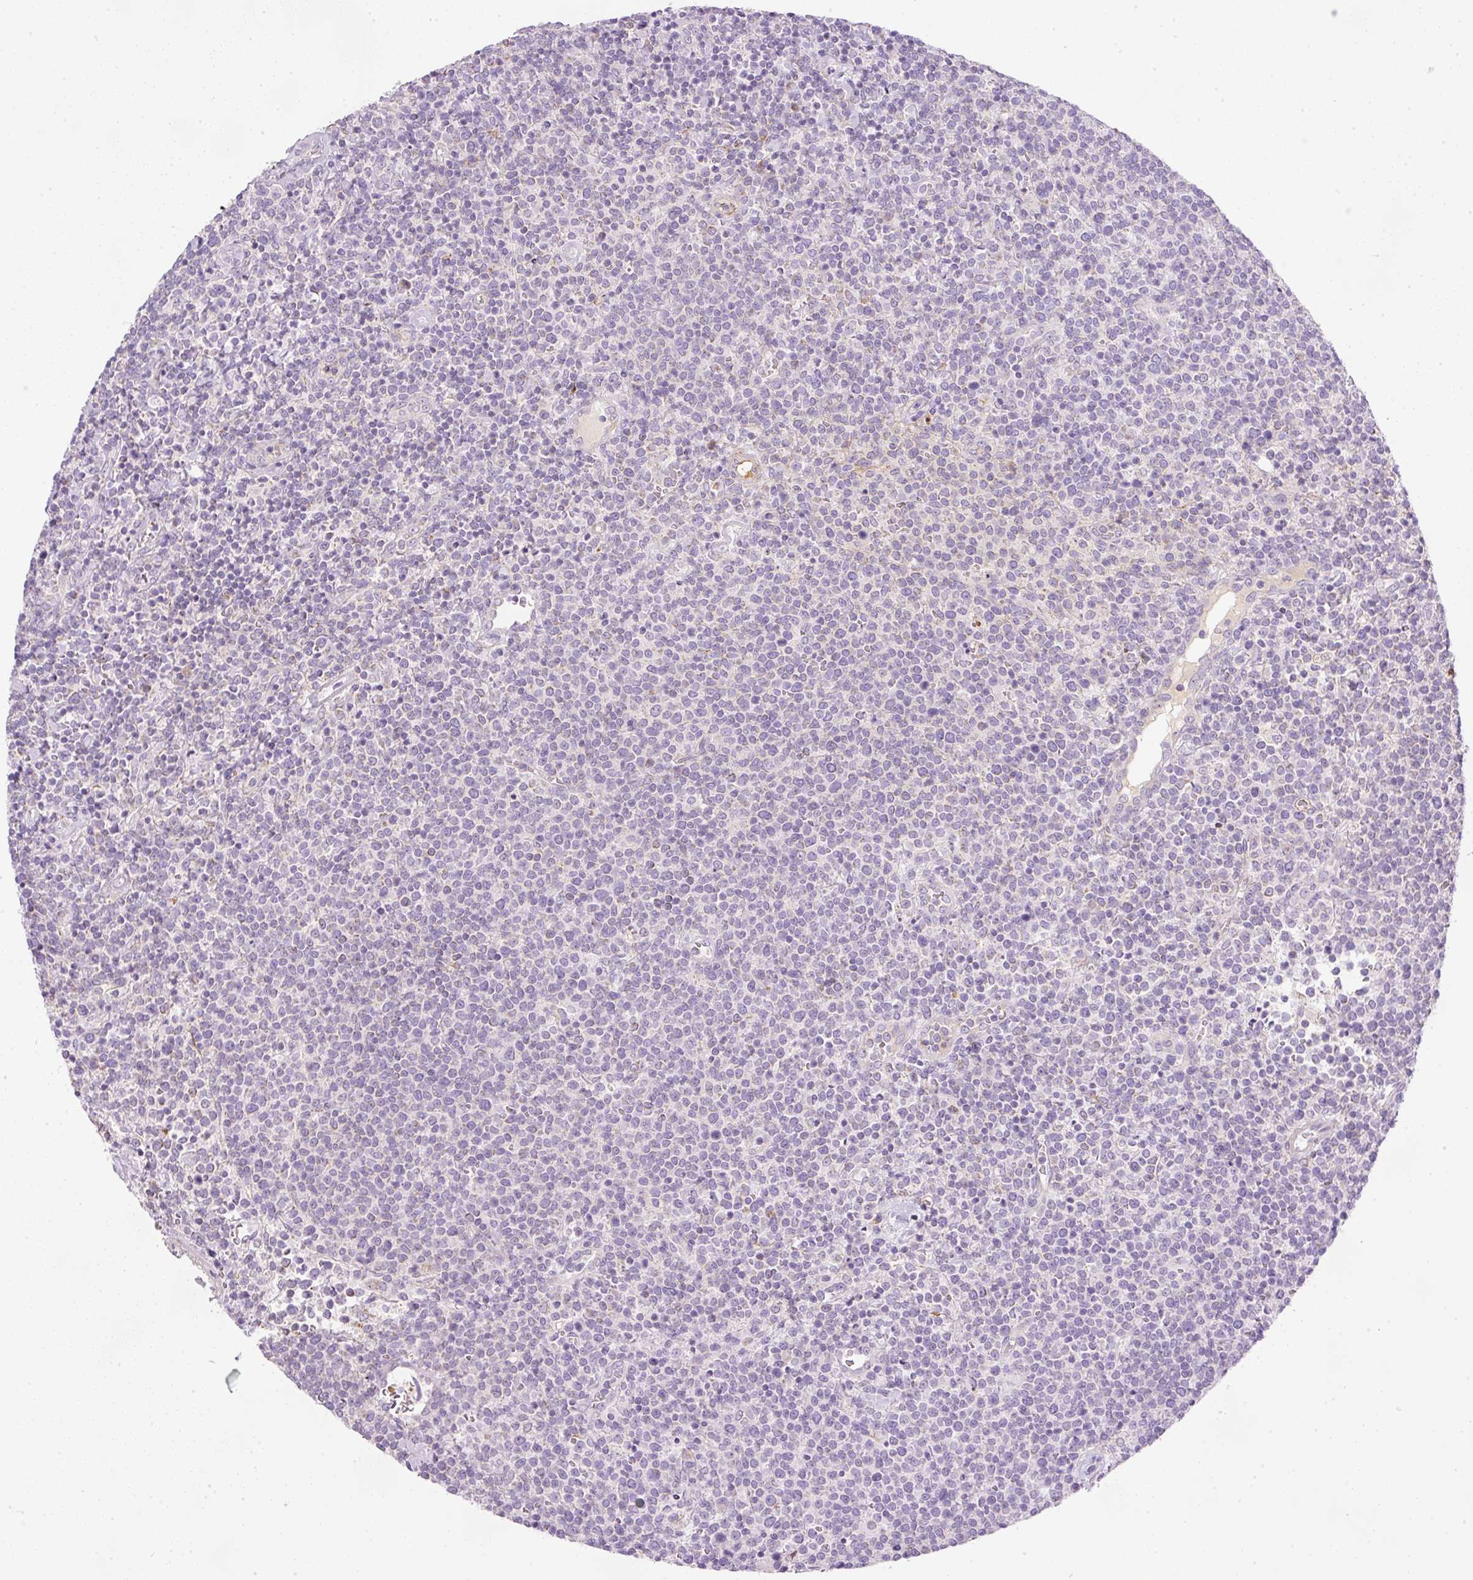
{"staining": {"intensity": "negative", "quantity": "none", "location": "none"}, "tissue": "lymphoma", "cell_type": "Tumor cells", "image_type": "cancer", "snomed": [{"axis": "morphology", "description": "Malignant lymphoma, non-Hodgkin's type, High grade"}, {"axis": "topography", "description": "Lymph node"}], "caption": "Tumor cells are negative for protein expression in human high-grade malignant lymphoma, non-Hodgkin's type. Nuclei are stained in blue.", "gene": "KPNA5", "patient": {"sex": "male", "age": 61}}